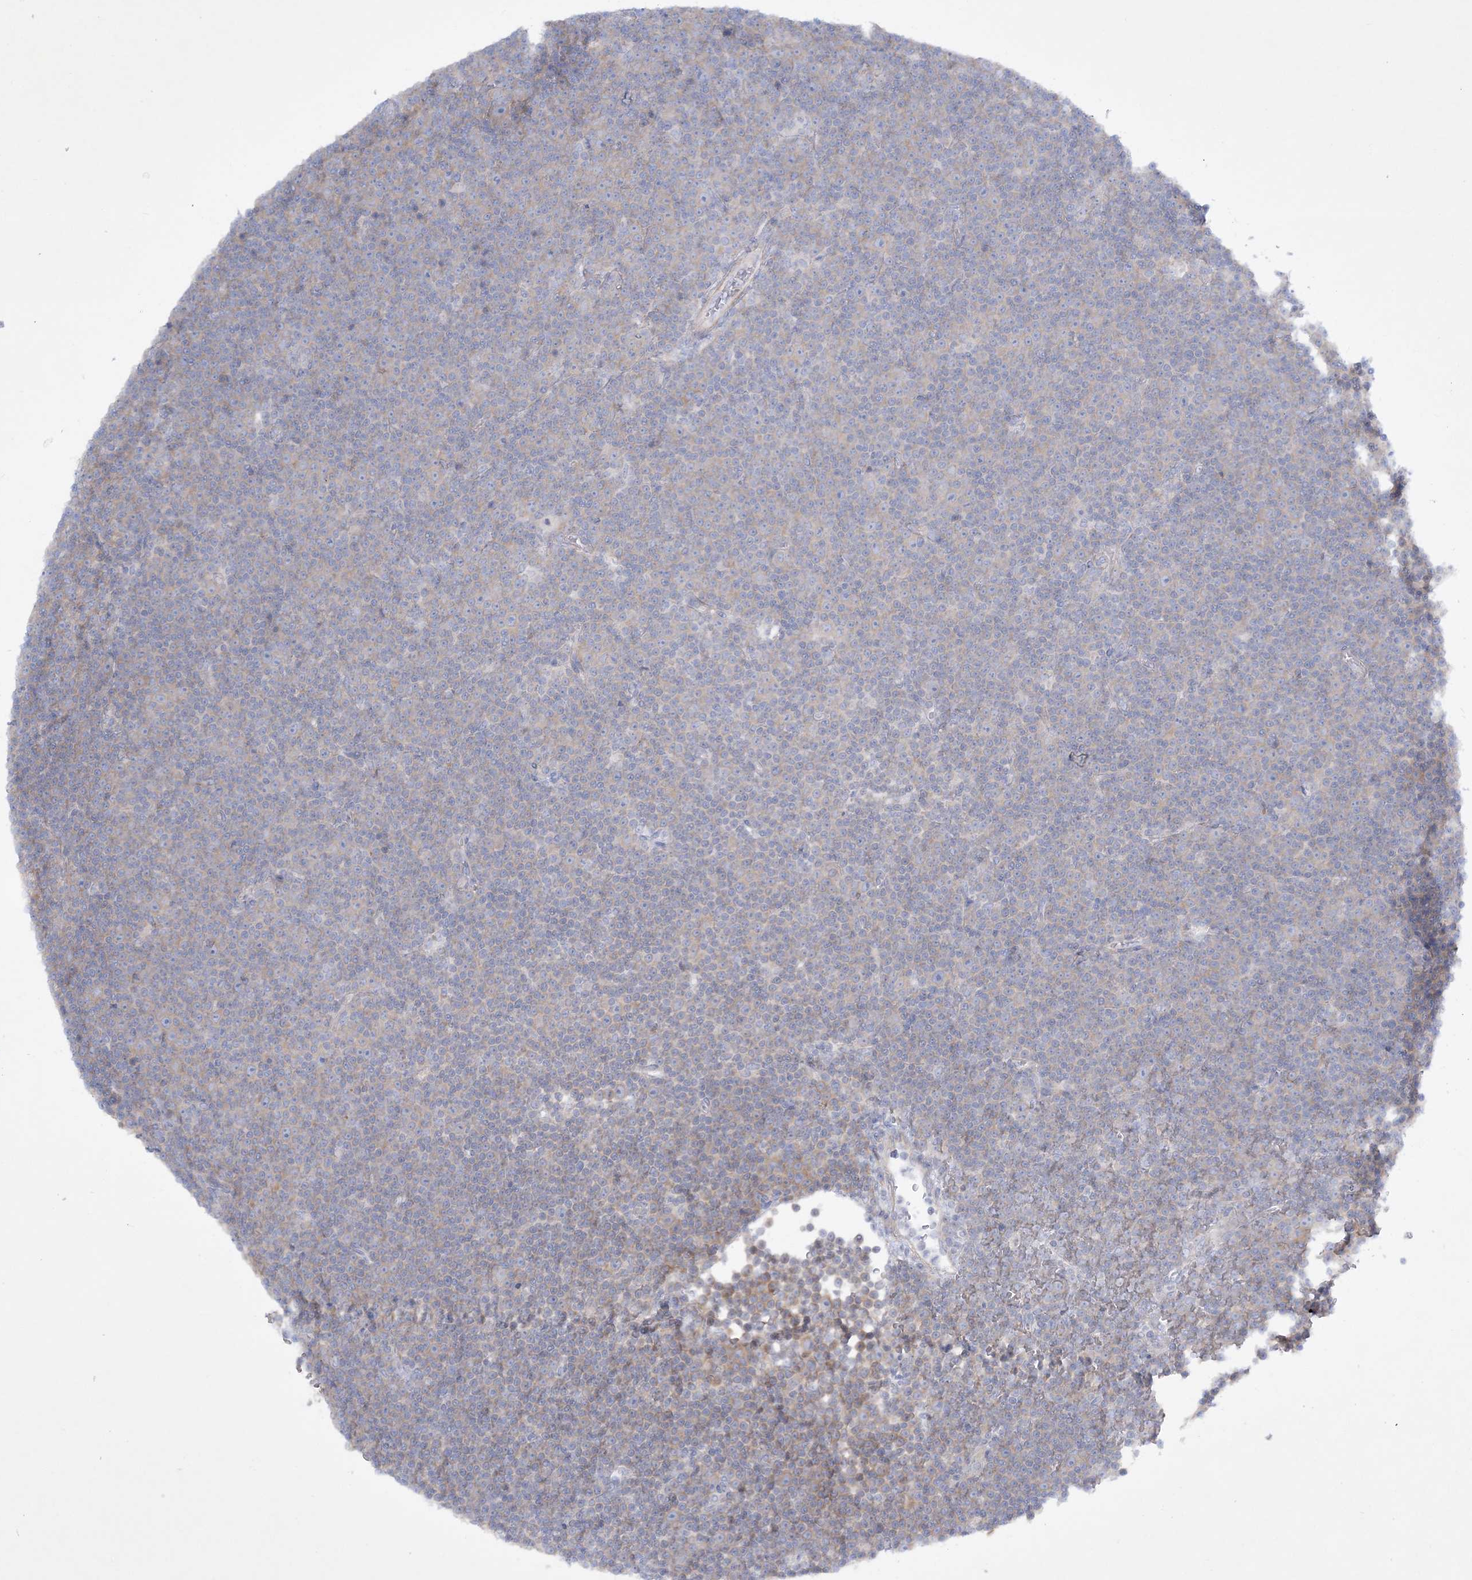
{"staining": {"intensity": "negative", "quantity": "none", "location": "none"}, "tissue": "lymphoma", "cell_type": "Tumor cells", "image_type": "cancer", "snomed": [{"axis": "morphology", "description": "Malignant lymphoma, non-Hodgkin's type, Low grade"}, {"axis": "topography", "description": "Lymph node"}], "caption": "The image exhibits no staining of tumor cells in low-grade malignant lymphoma, non-Hodgkin's type. (Brightfield microscopy of DAB immunohistochemistry at high magnification).", "gene": "FARSB", "patient": {"sex": "female", "age": 67}}